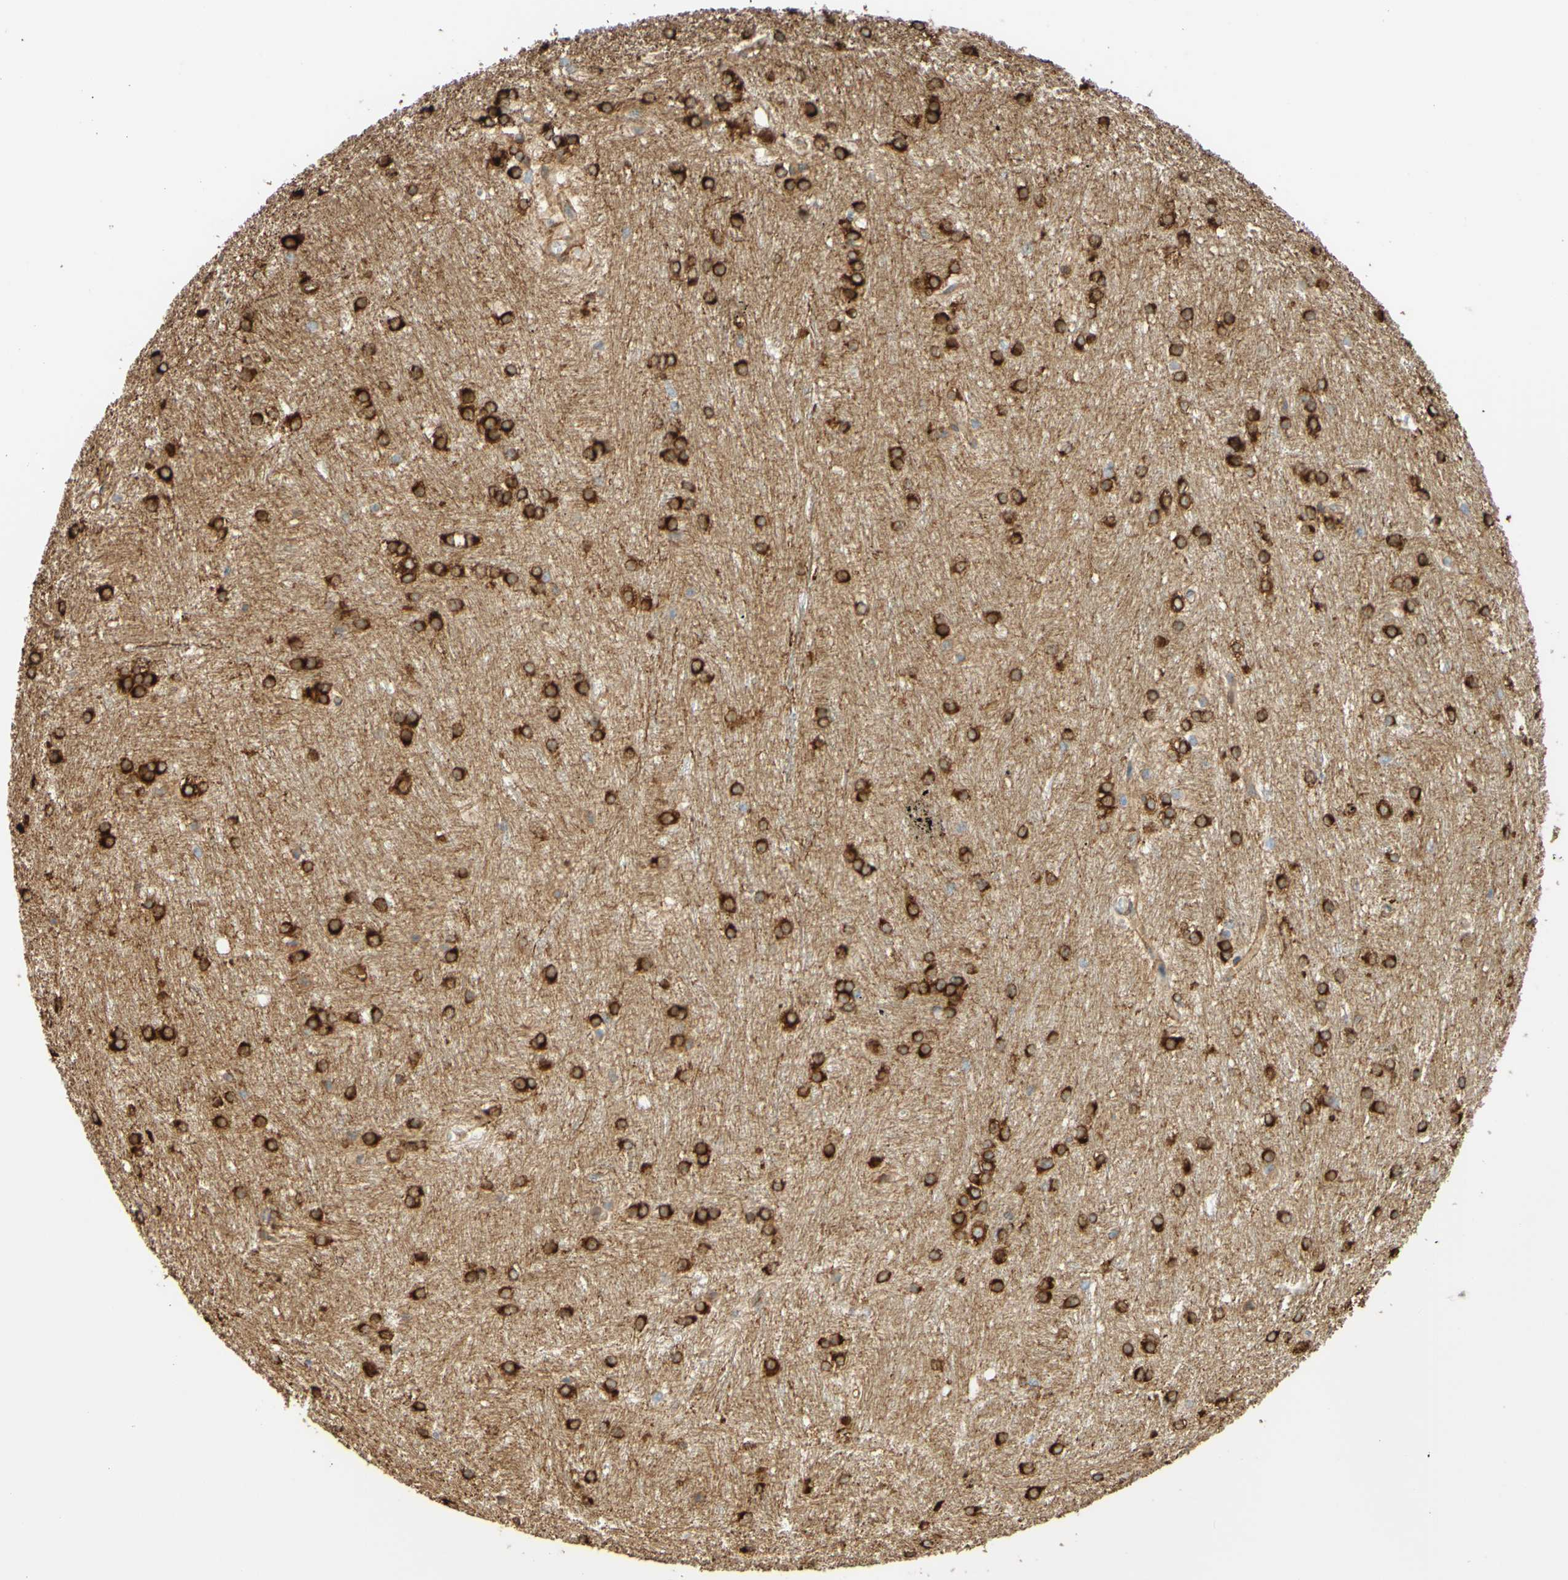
{"staining": {"intensity": "strong", "quantity": "25%-75%", "location": "cytoplasmic/membranous"}, "tissue": "caudate", "cell_type": "Glial cells", "image_type": "normal", "snomed": [{"axis": "morphology", "description": "Normal tissue, NOS"}, {"axis": "topography", "description": "Lateral ventricle wall"}], "caption": "A histopathology image showing strong cytoplasmic/membranous expression in about 25%-75% of glial cells in normal caudate, as visualized by brown immunohistochemical staining.", "gene": "ENDOD1", "patient": {"sex": "female", "age": 19}}